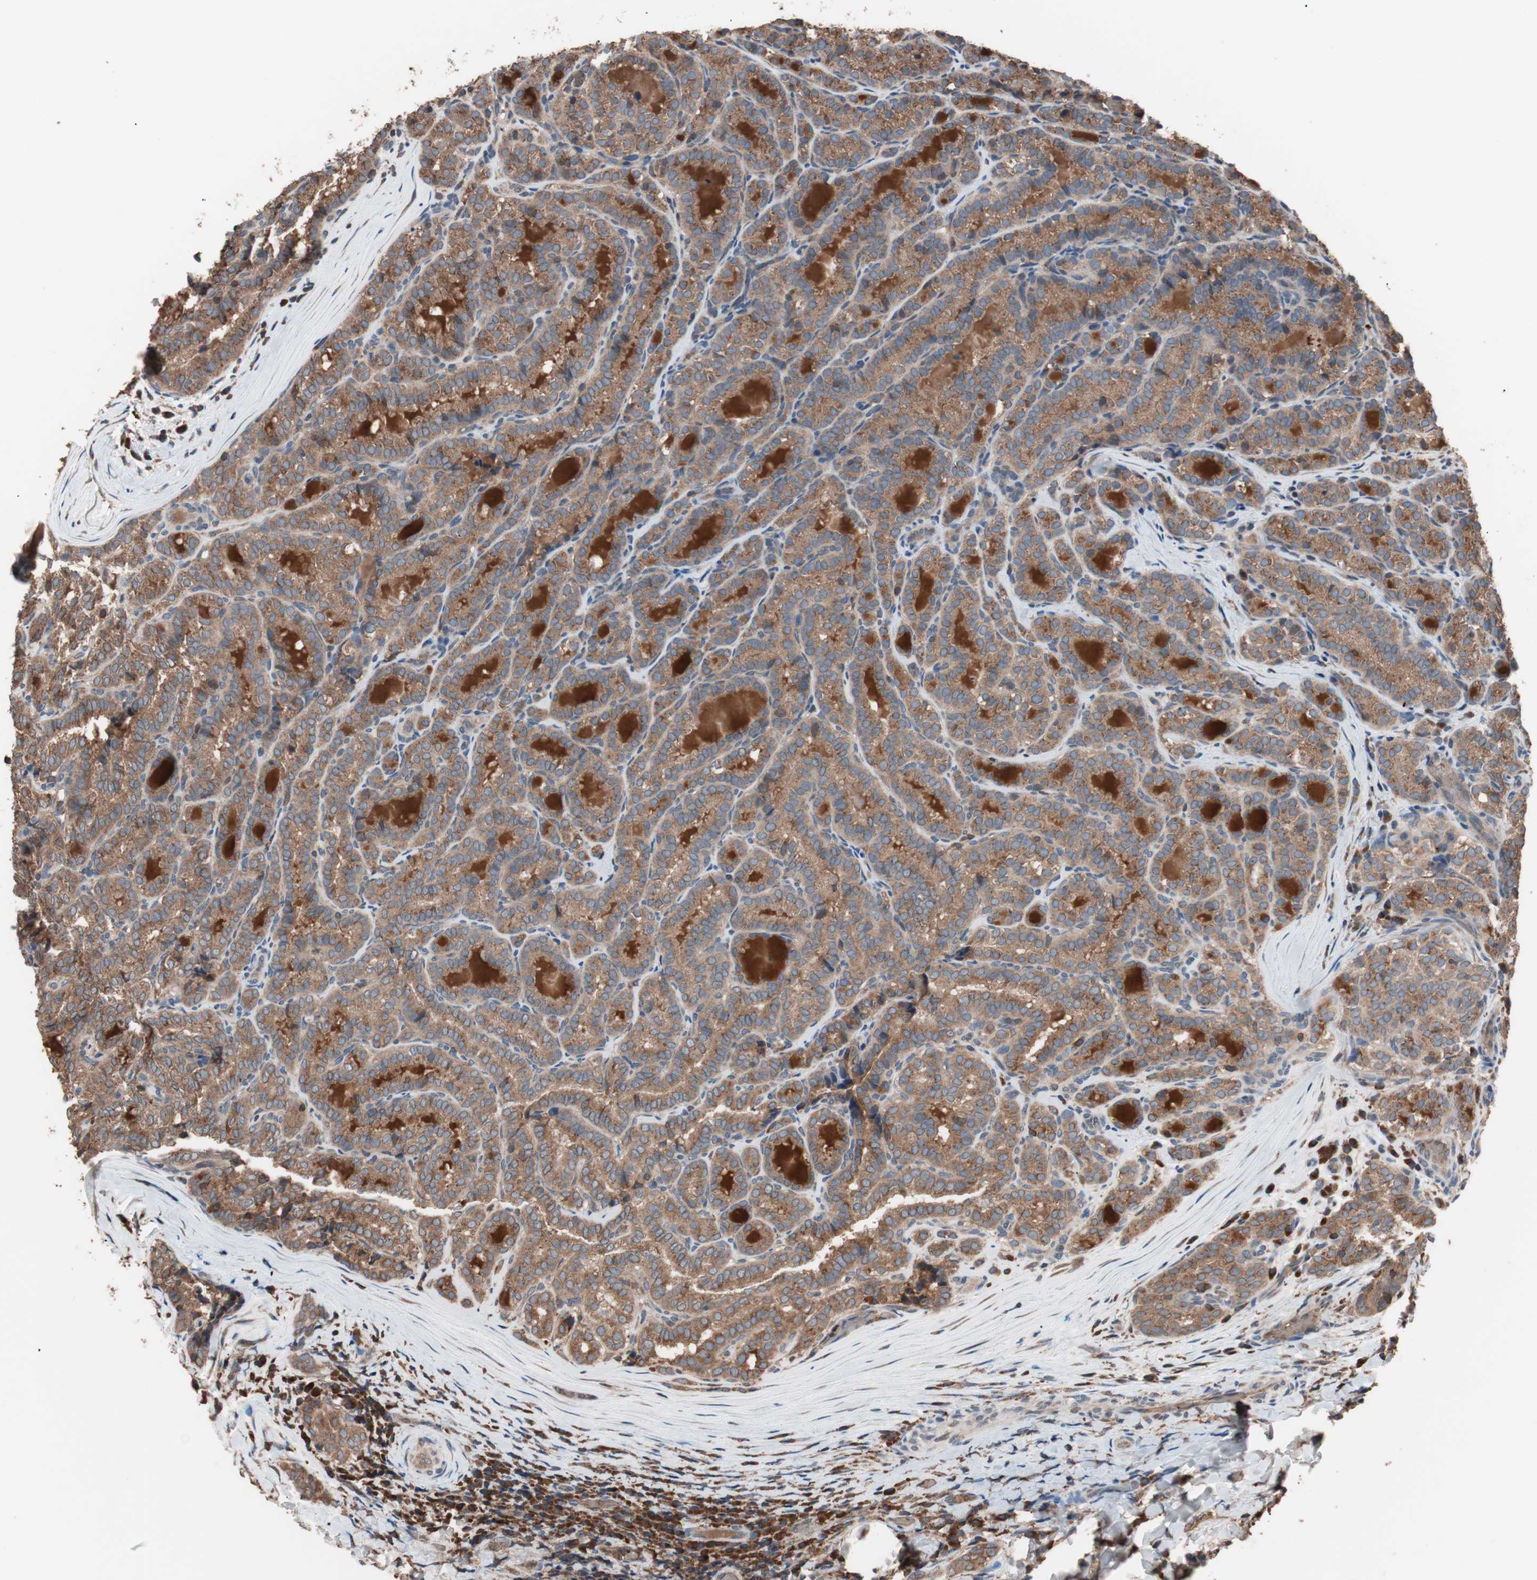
{"staining": {"intensity": "moderate", "quantity": ">75%", "location": "cytoplasmic/membranous"}, "tissue": "thyroid cancer", "cell_type": "Tumor cells", "image_type": "cancer", "snomed": [{"axis": "morphology", "description": "Normal tissue, NOS"}, {"axis": "morphology", "description": "Papillary adenocarcinoma, NOS"}, {"axis": "topography", "description": "Thyroid gland"}], "caption": "Brown immunohistochemical staining in thyroid cancer (papillary adenocarcinoma) reveals moderate cytoplasmic/membranous expression in approximately >75% of tumor cells. The staining is performed using DAB (3,3'-diaminobenzidine) brown chromogen to label protein expression. The nuclei are counter-stained blue using hematoxylin.", "gene": "GLYCTK", "patient": {"sex": "female", "age": 30}}